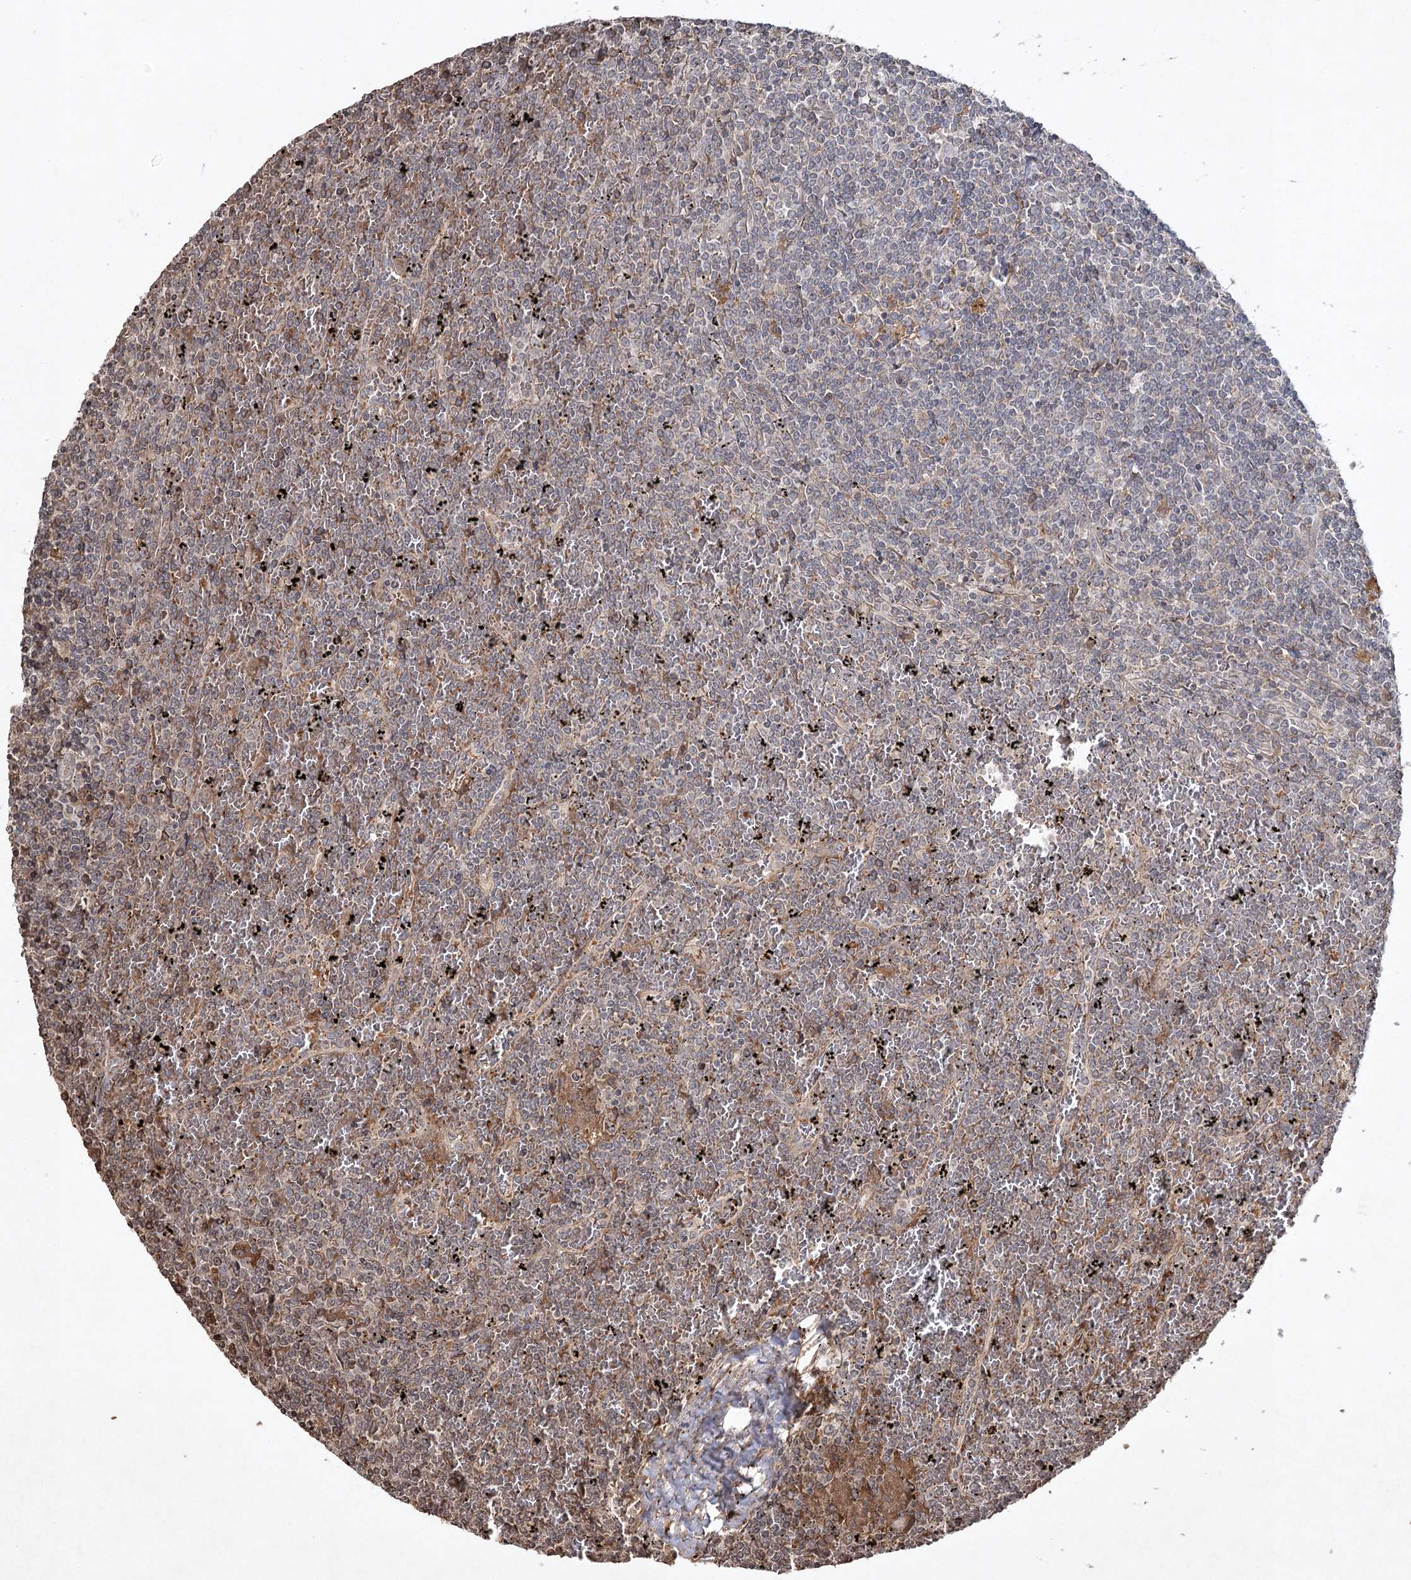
{"staining": {"intensity": "moderate", "quantity": "<25%", "location": "cytoplasmic/membranous"}, "tissue": "lymphoma", "cell_type": "Tumor cells", "image_type": "cancer", "snomed": [{"axis": "morphology", "description": "Malignant lymphoma, non-Hodgkin's type, Low grade"}, {"axis": "topography", "description": "Spleen"}], "caption": "Low-grade malignant lymphoma, non-Hodgkin's type tissue displays moderate cytoplasmic/membranous expression in approximately <25% of tumor cells", "gene": "CYP2B6", "patient": {"sex": "female", "age": 19}}